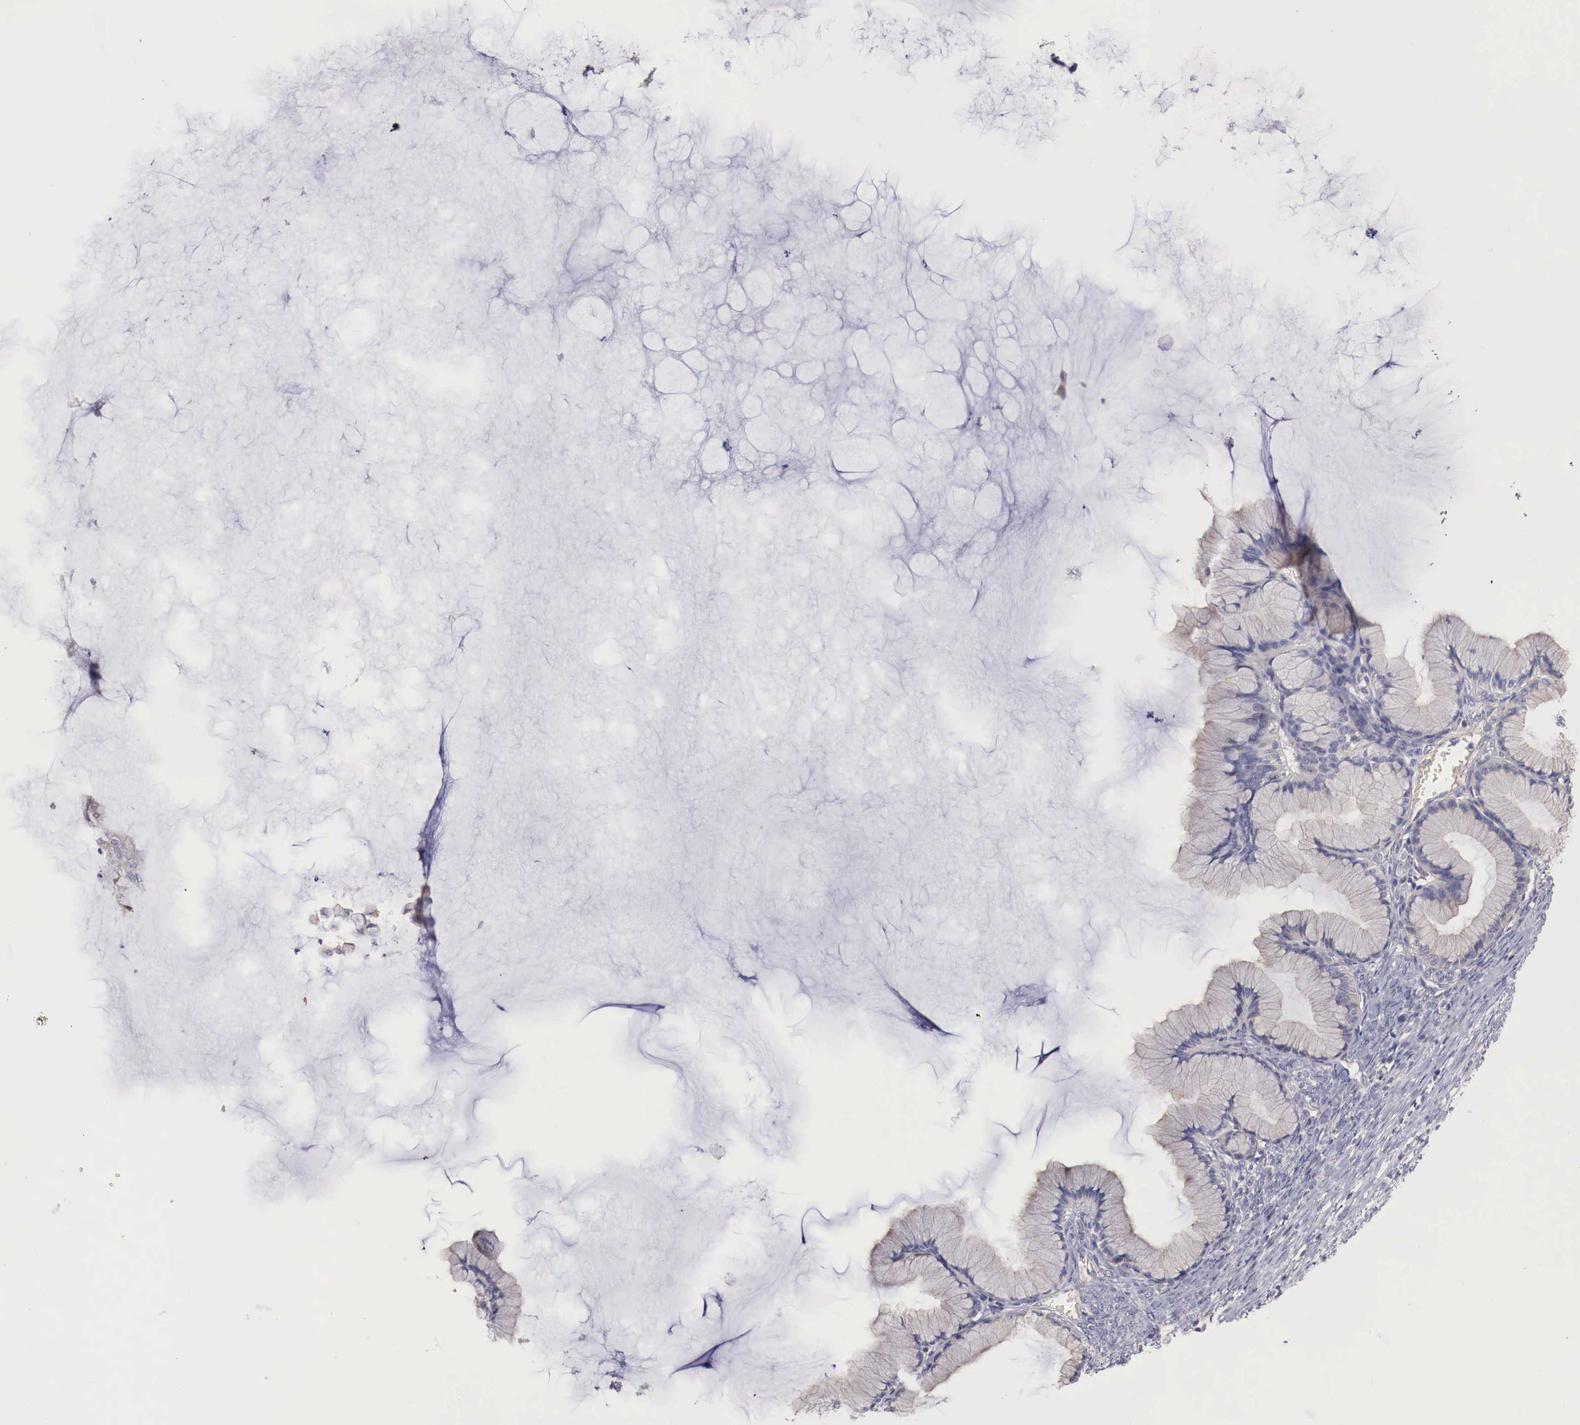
{"staining": {"intensity": "negative", "quantity": "none", "location": "none"}, "tissue": "ovarian cancer", "cell_type": "Tumor cells", "image_type": "cancer", "snomed": [{"axis": "morphology", "description": "Cystadenocarcinoma, mucinous, NOS"}, {"axis": "topography", "description": "Ovary"}], "caption": "An image of ovarian cancer (mucinous cystadenocarcinoma) stained for a protein reveals no brown staining in tumor cells.", "gene": "PITPNA", "patient": {"sex": "female", "age": 41}}